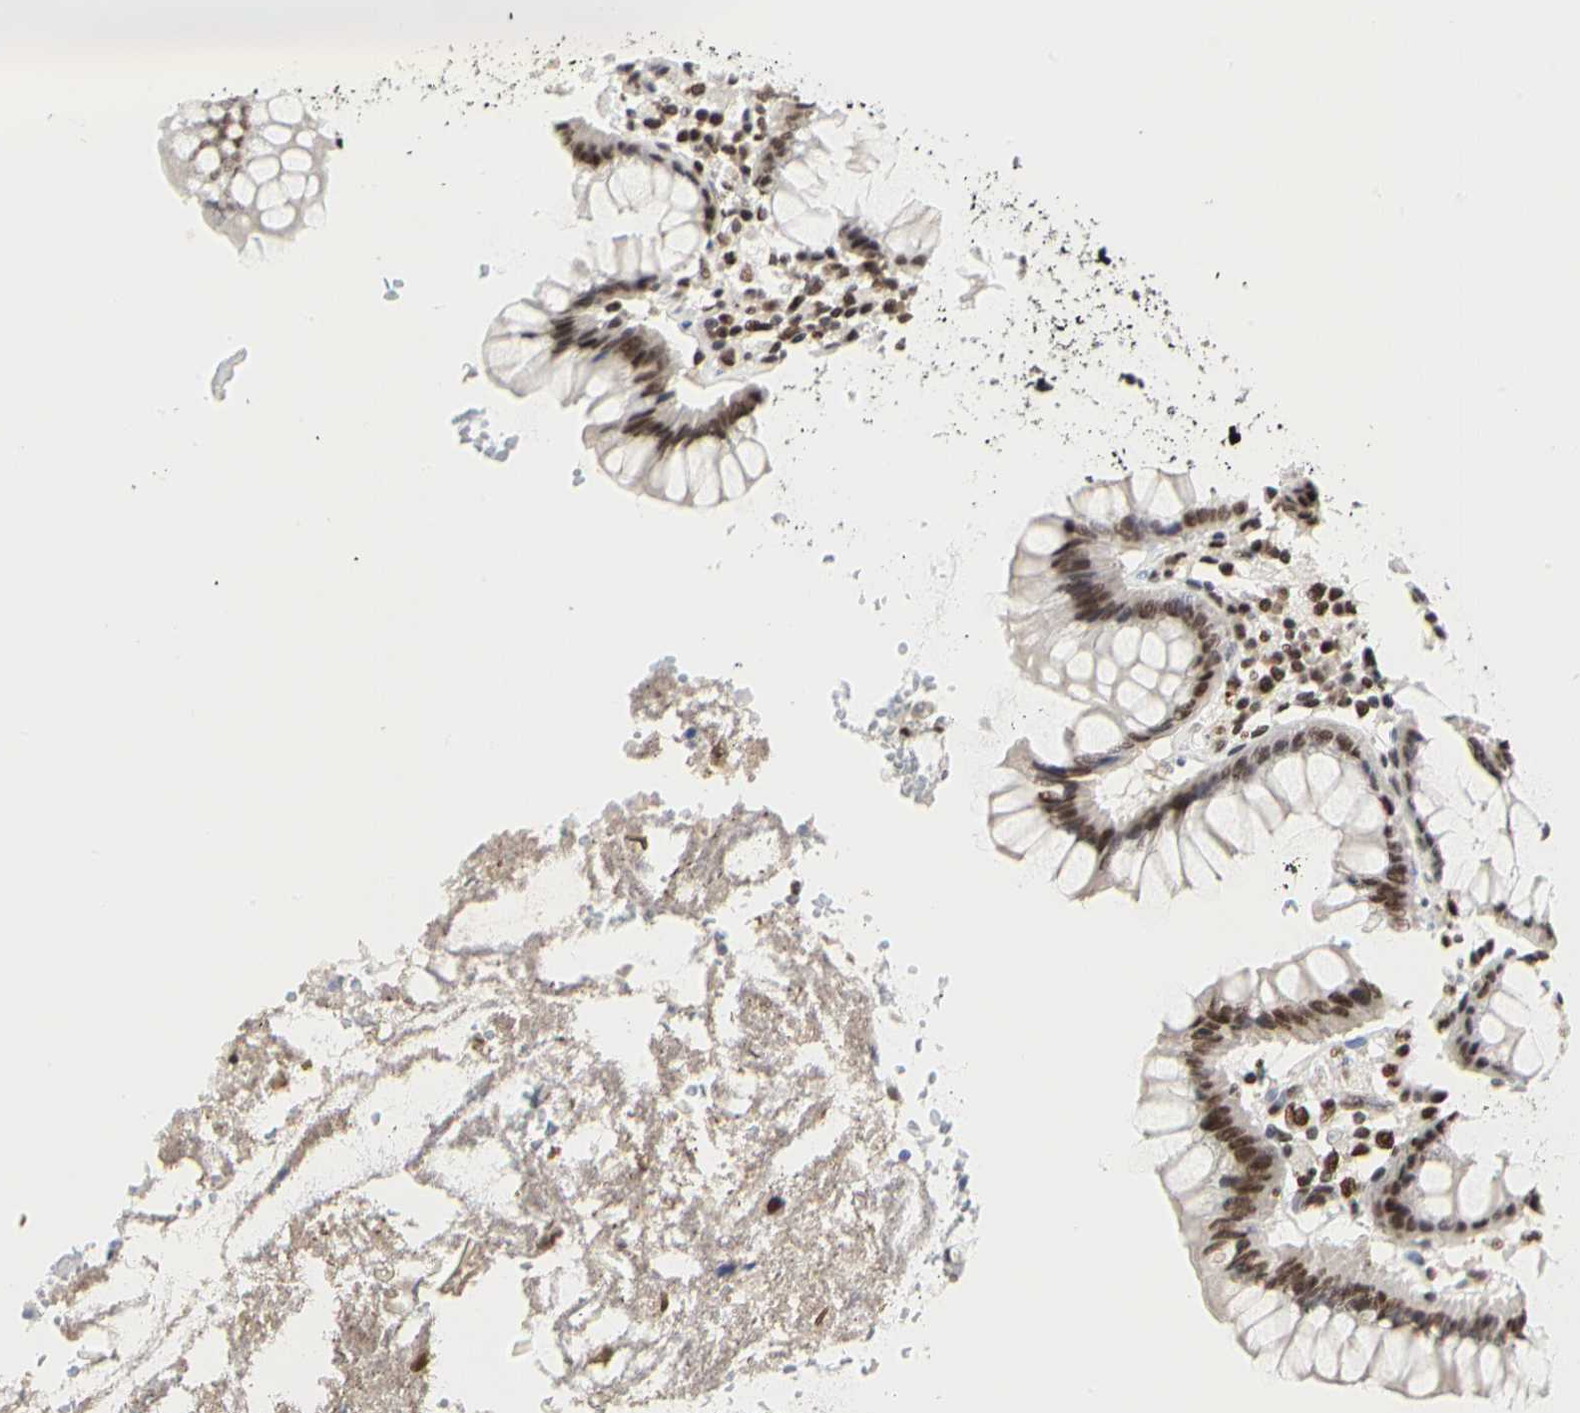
{"staining": {"intensity": "moderate", "quantity": "<25%", "location": "nuclear"}, "tissue": "colon", "cell_type": "Endothelial cells", "image_type": "normal", "snomed": [{"axis": "morphology", "description": "Normal tissue, NOS"}, {"axis": "topography", "description": "Colon"}], "caption": "Immunohistochemistry photomicrograph of normal human colon stained for a protein (brown), which reveals low levels of moderate nuclear expression in approximately <25% of endothelial cells.", "gene": "PRMT3", "patient": {"sex": "female", "age": 46}}